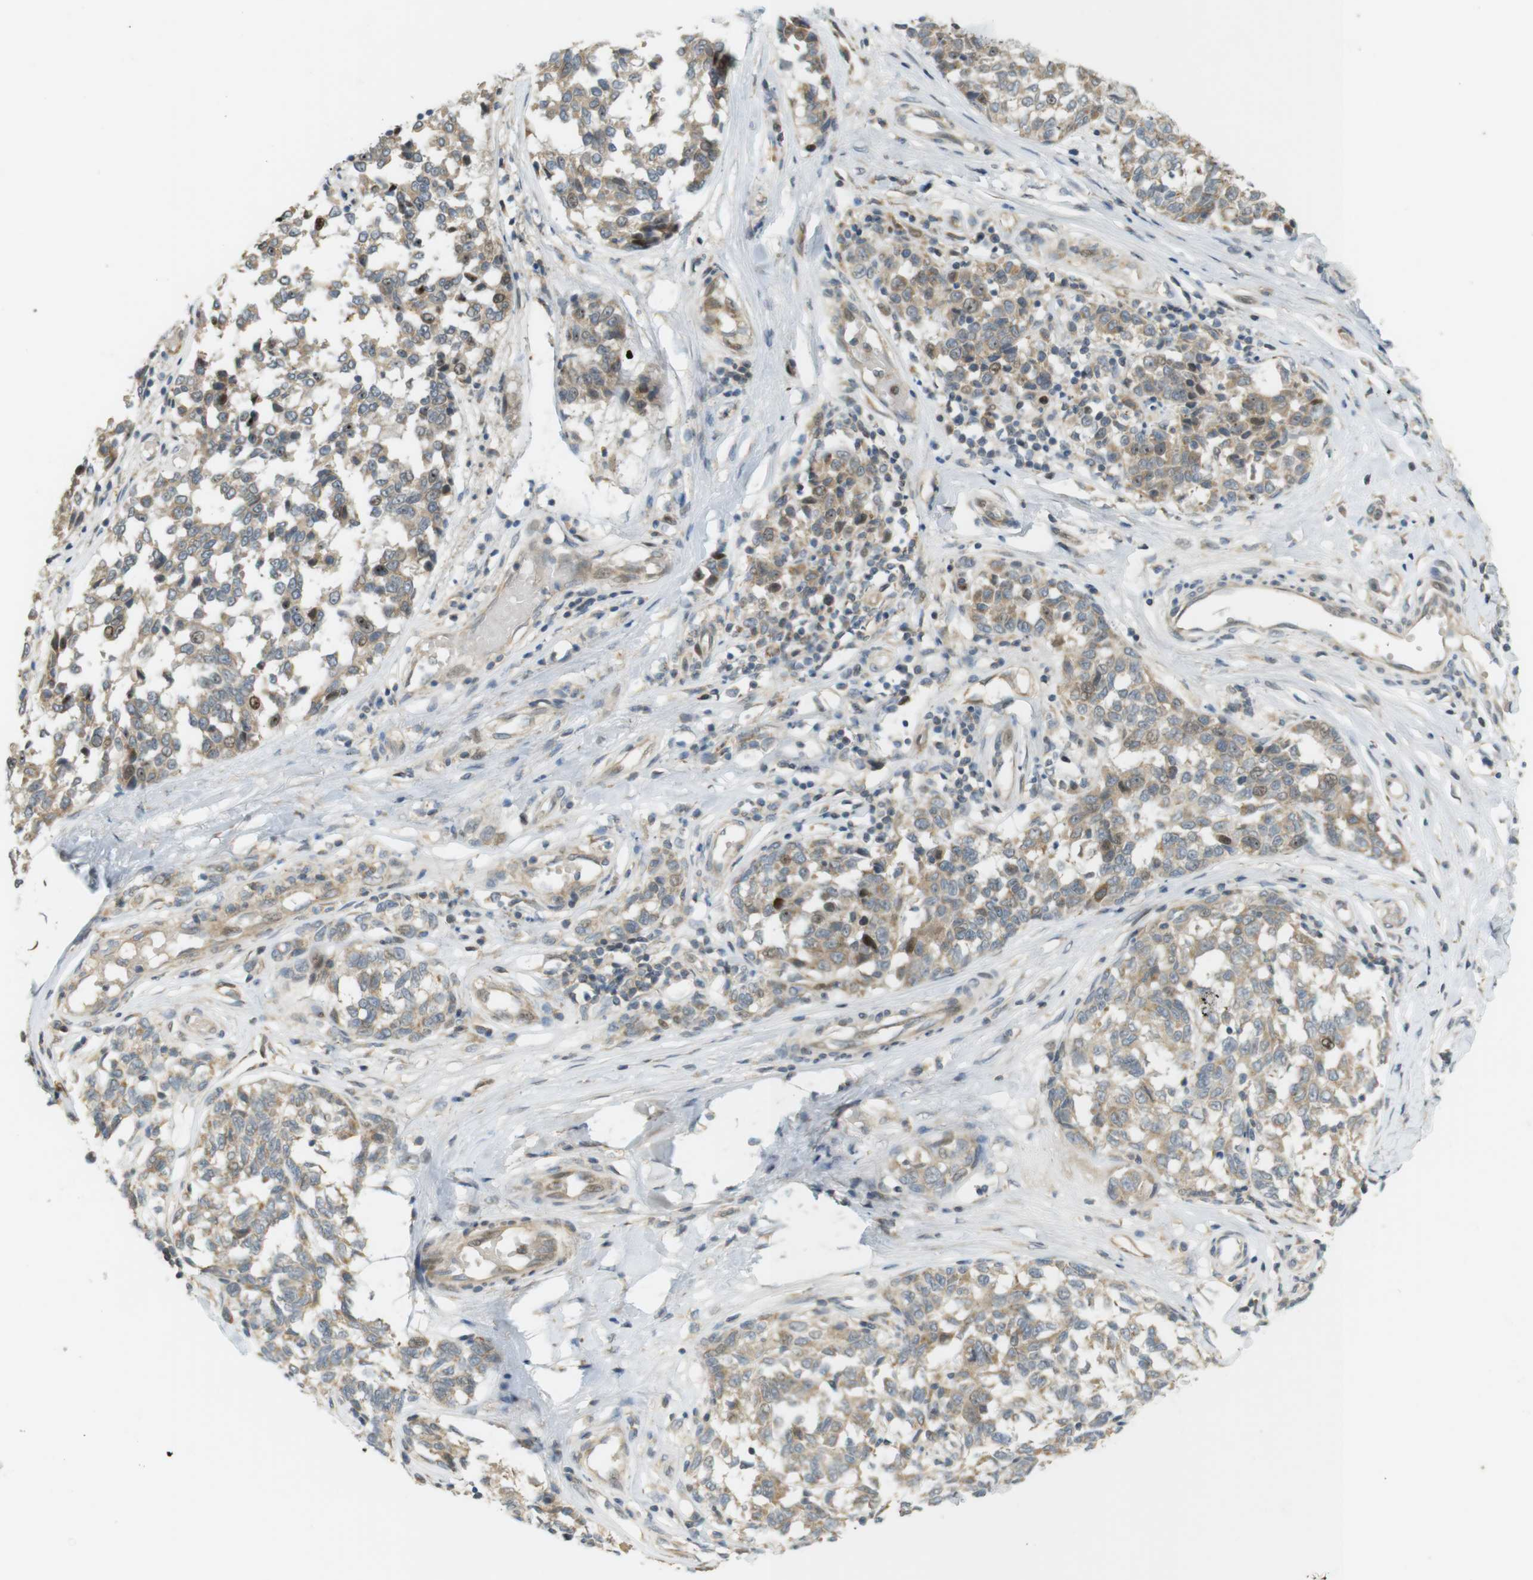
{"staining": {"intensity": "weak", "quantity": ">75%", "location": "cytoplasmic/membranous"}, "tissue": "melanoma", "cell_type": "Tumor cells", "image_type": "cancer", "snomed": [{"axis": "morphology", "description": "Malignant melanoma, NOS"}, {"axis": "topography", "description": "Skin"}], "caption": "Malignant melanoma stained with immunohistochemistry (IHC) shows weak cytoplasmic/membranous expression in approximately >75% of tumor cells.", "gene": "CLRN3", "patient": {"sex": "female", "age": 64}}